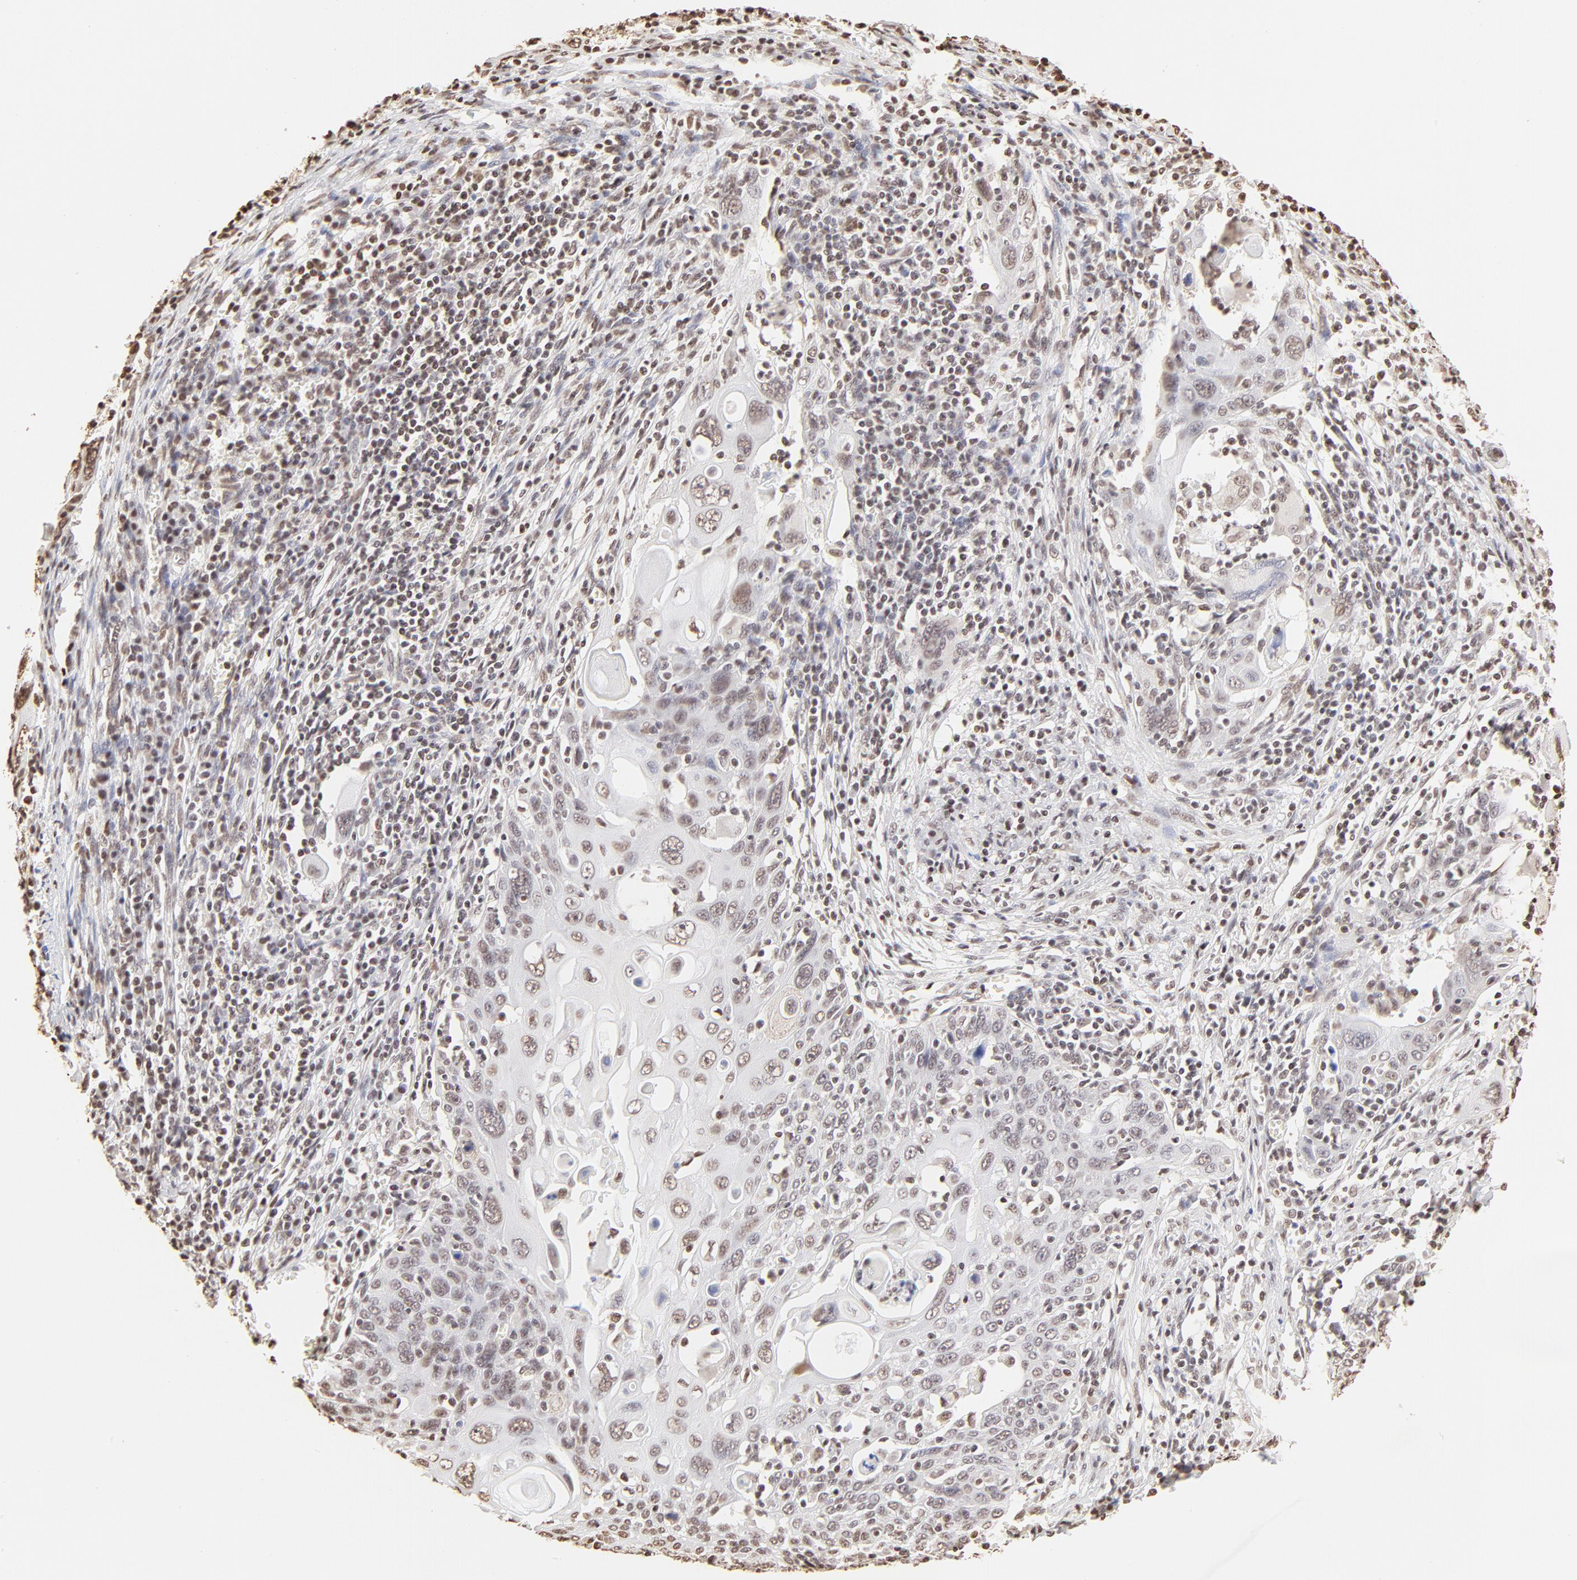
{"staining": {"intensity": "weak", "quantity": "25%-75%", "location": "cytoplasmic/membranous,nuclear"}, "tissue": "cervical cancer", "cell_type": "Tumor cells", "image_type": "cancer", "snomed": [{"axis": "morphology", "description": "Squamous cell carcinoma, NOS"}, {"axis": "topography", "description": "Cervix"}], "caption": "The immunohistochemical stain shows weak cytoplasmic/membranous and nuclear expression in tumor cells of cervical cancer tissue.", "gene": "ZNF540", "patient": {"sex": "female", "age": 54}}